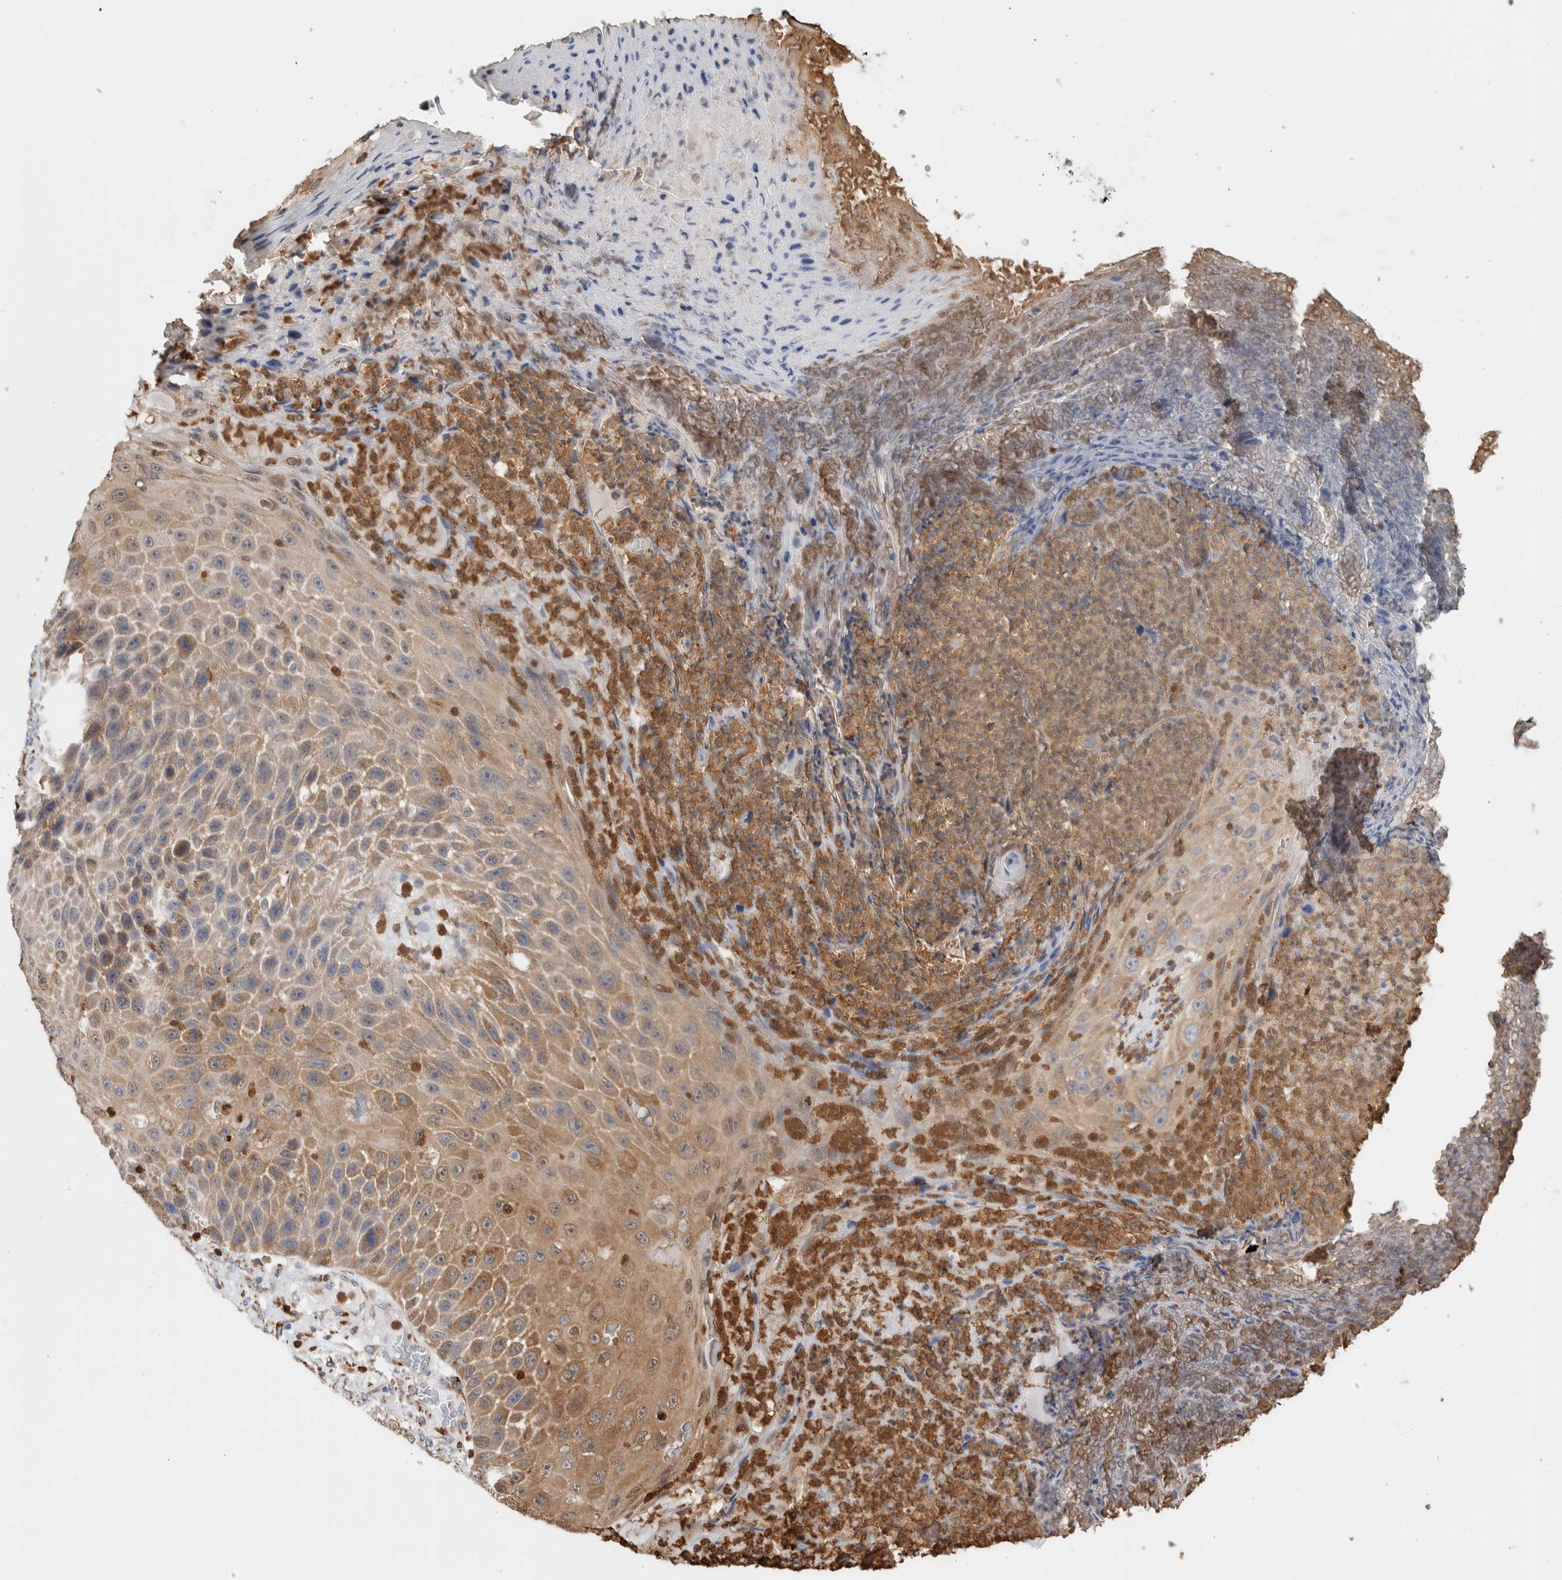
{"staining": {"intensity": "moderate", "quantity": ">75%", "location": "cytoplasmic/membranous"}, "tissue": "skin cancer", "cell_type": "Tumor cells", "image_type": "cancer", "snomed": [{"axis": "morphology", "description": "Squamous cell carcinoma, NOS"}, {"axis": "topography", "description": "Skin"}], "caption": "The photomicrograph exhibits immunohistochemical staining of skin cancer (squamous cell carcinoma). There is moderate cytoplasmic/membranous staining is appreciated in approximately >75% of tumor cells.", "gene": "P4HA1", "patient": {"sex": "female", "age": 88}}